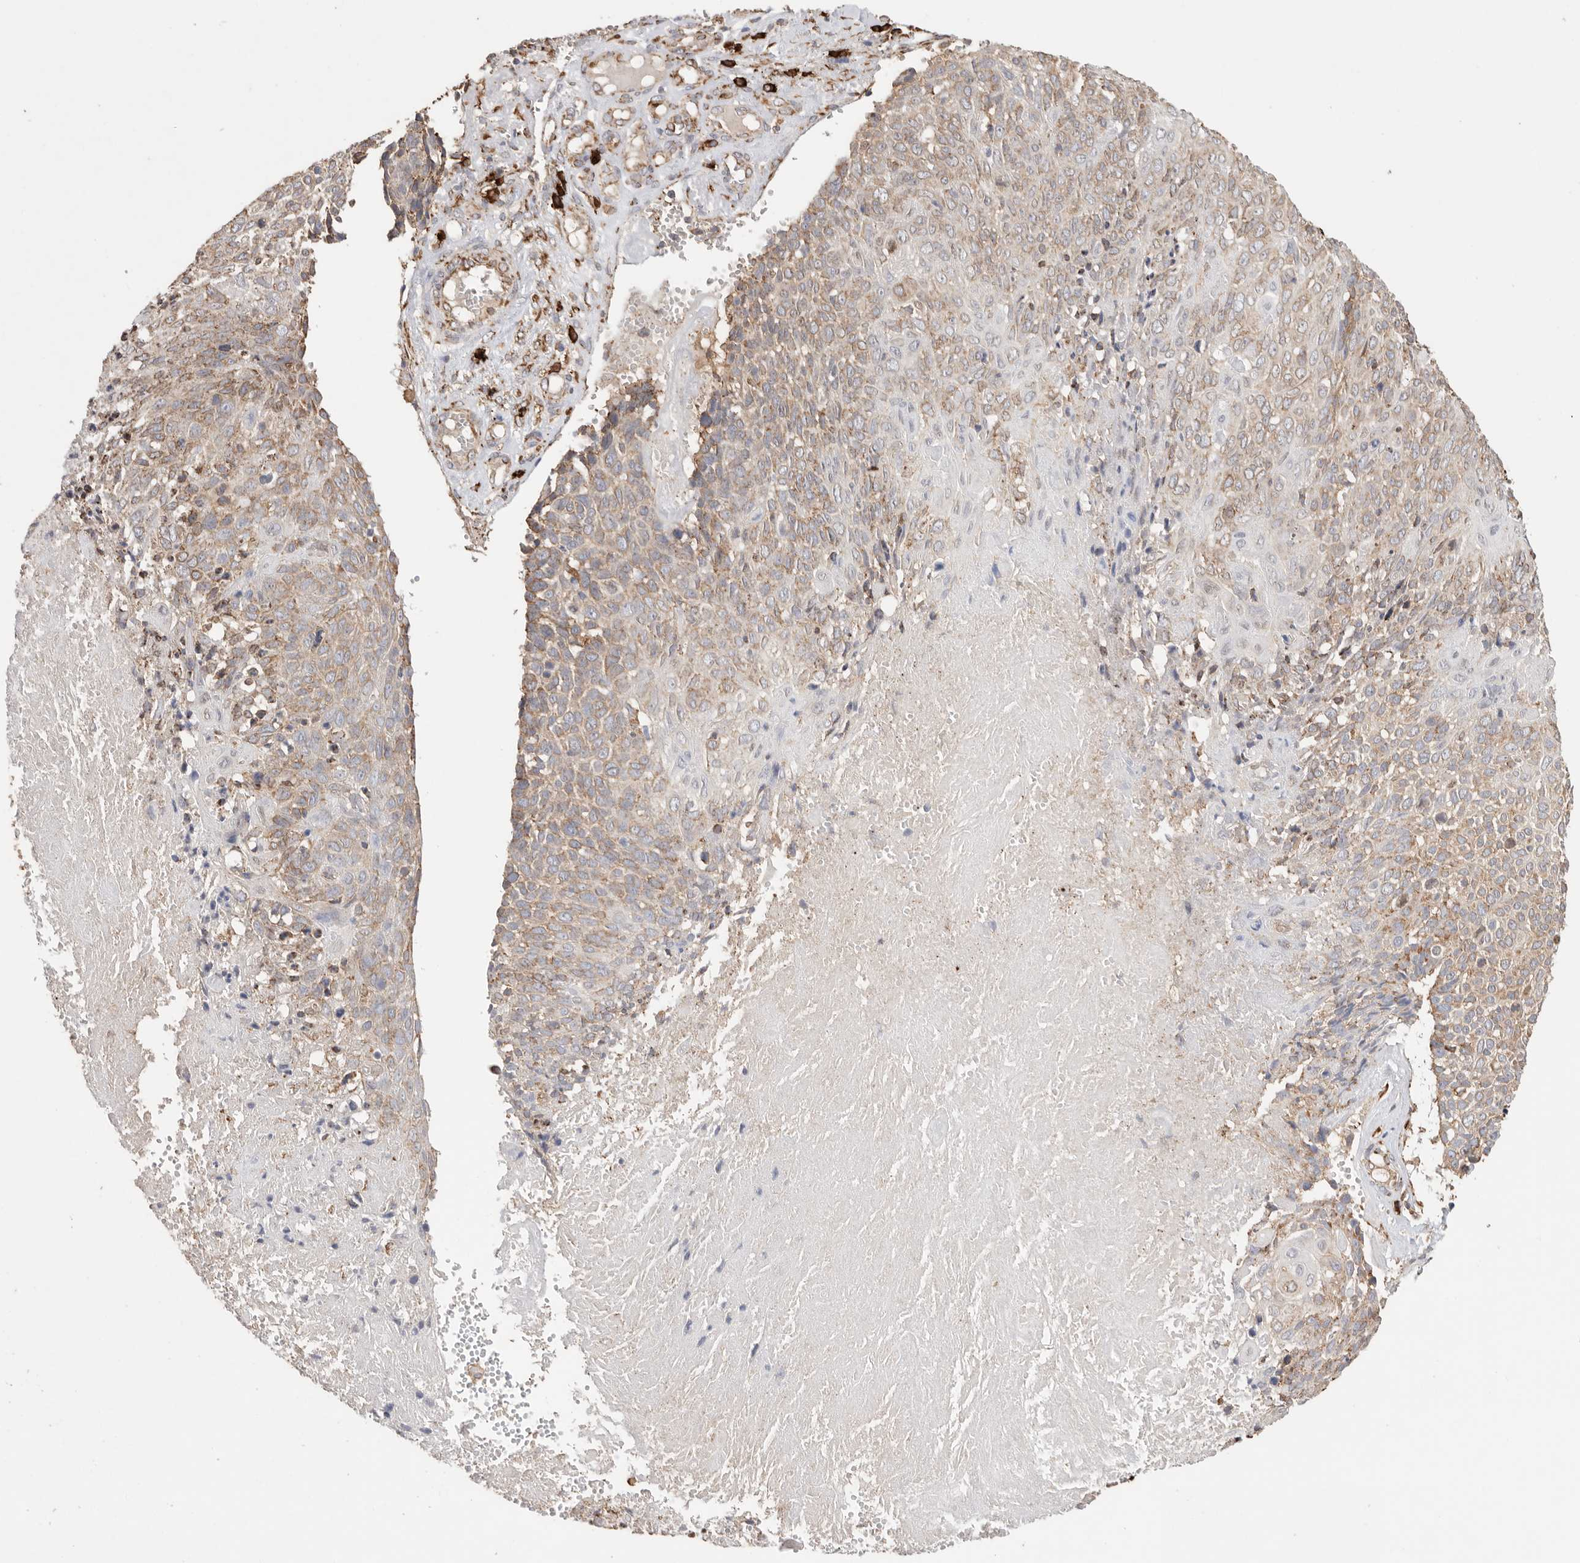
{"staining": {"intensity": "weak", "quantity": "25%-75%", "location": "cytoplasmic/membranous"}, "tissue": "cervical cancer", "cell_type": "Tumor cells", "image_type": "cancer", "snomed": [{"axis": "morphology", "description": "Squamous cell carcinoma, NOS"}, {"axis": "topography", "description": "Cervix"}], "caption": "Tumor cells exhibit weak cytoplasmic/membranous staining in about 25%-75% of cells in squamous cell carcinoma (cervical).", "gene": "BLOC1S5", "patient": {"sex": "female", "age": 74}}